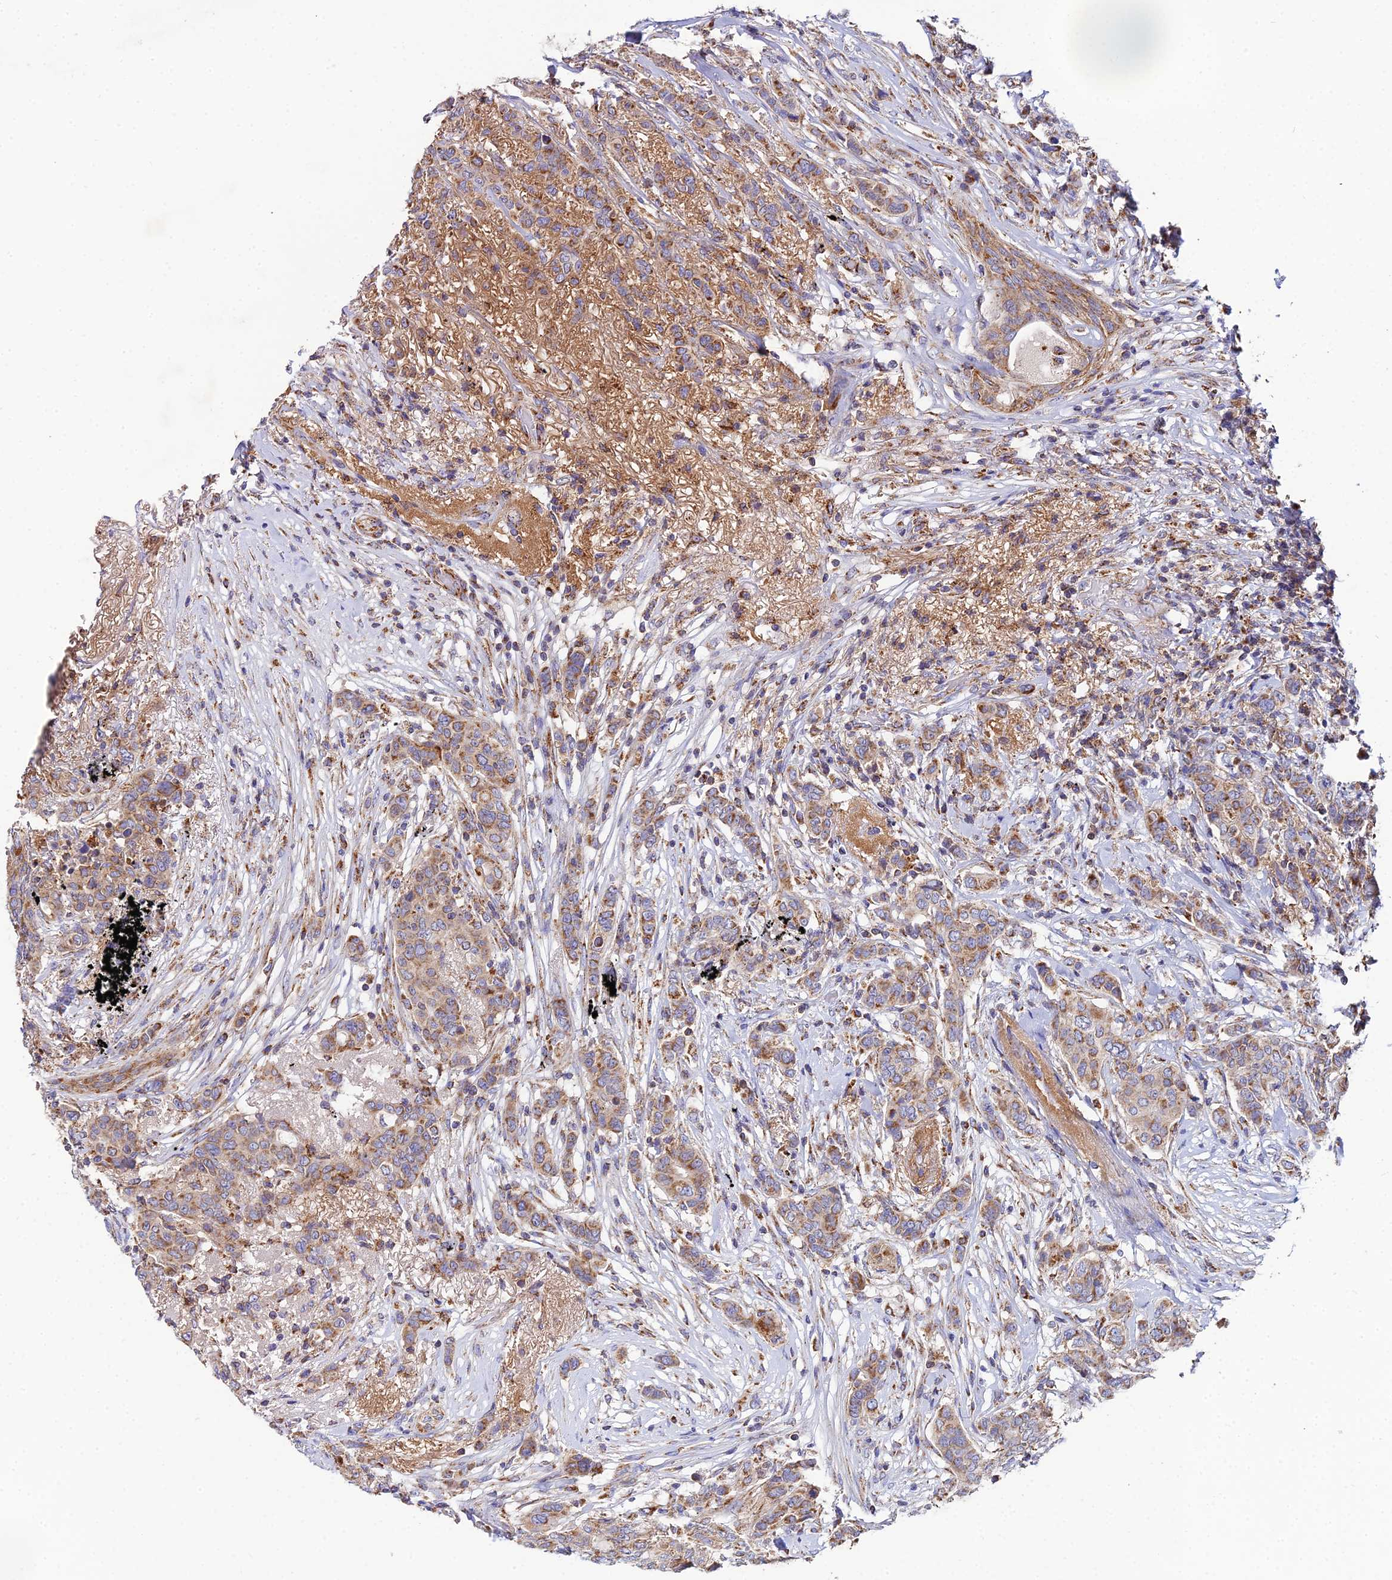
{"staining": {"intensity": "moderate", "quantity": ">75%", "location": "cytoplasmic/membranous"}, "tissue": "breast cancer", "cell_type": "Tumor cells", "image_type": "cancer", "snomed": [{"axis": "morphology", "description": "Lobular carcinoma"}, {"axis": "topography", "description": "Breast"}], "caption": "A brown stain labels moderate cytoplasmic/membranous staining of a protein in breast cancer tumor cells. The staining was performed using DAB to visualize the protein expression in brown, while the nuclei were stained in blue with hematoxylin (Magnification: 20x).", "gene": "NIPSNAP3A", "patient": {"sex": "female", "age": 51}}